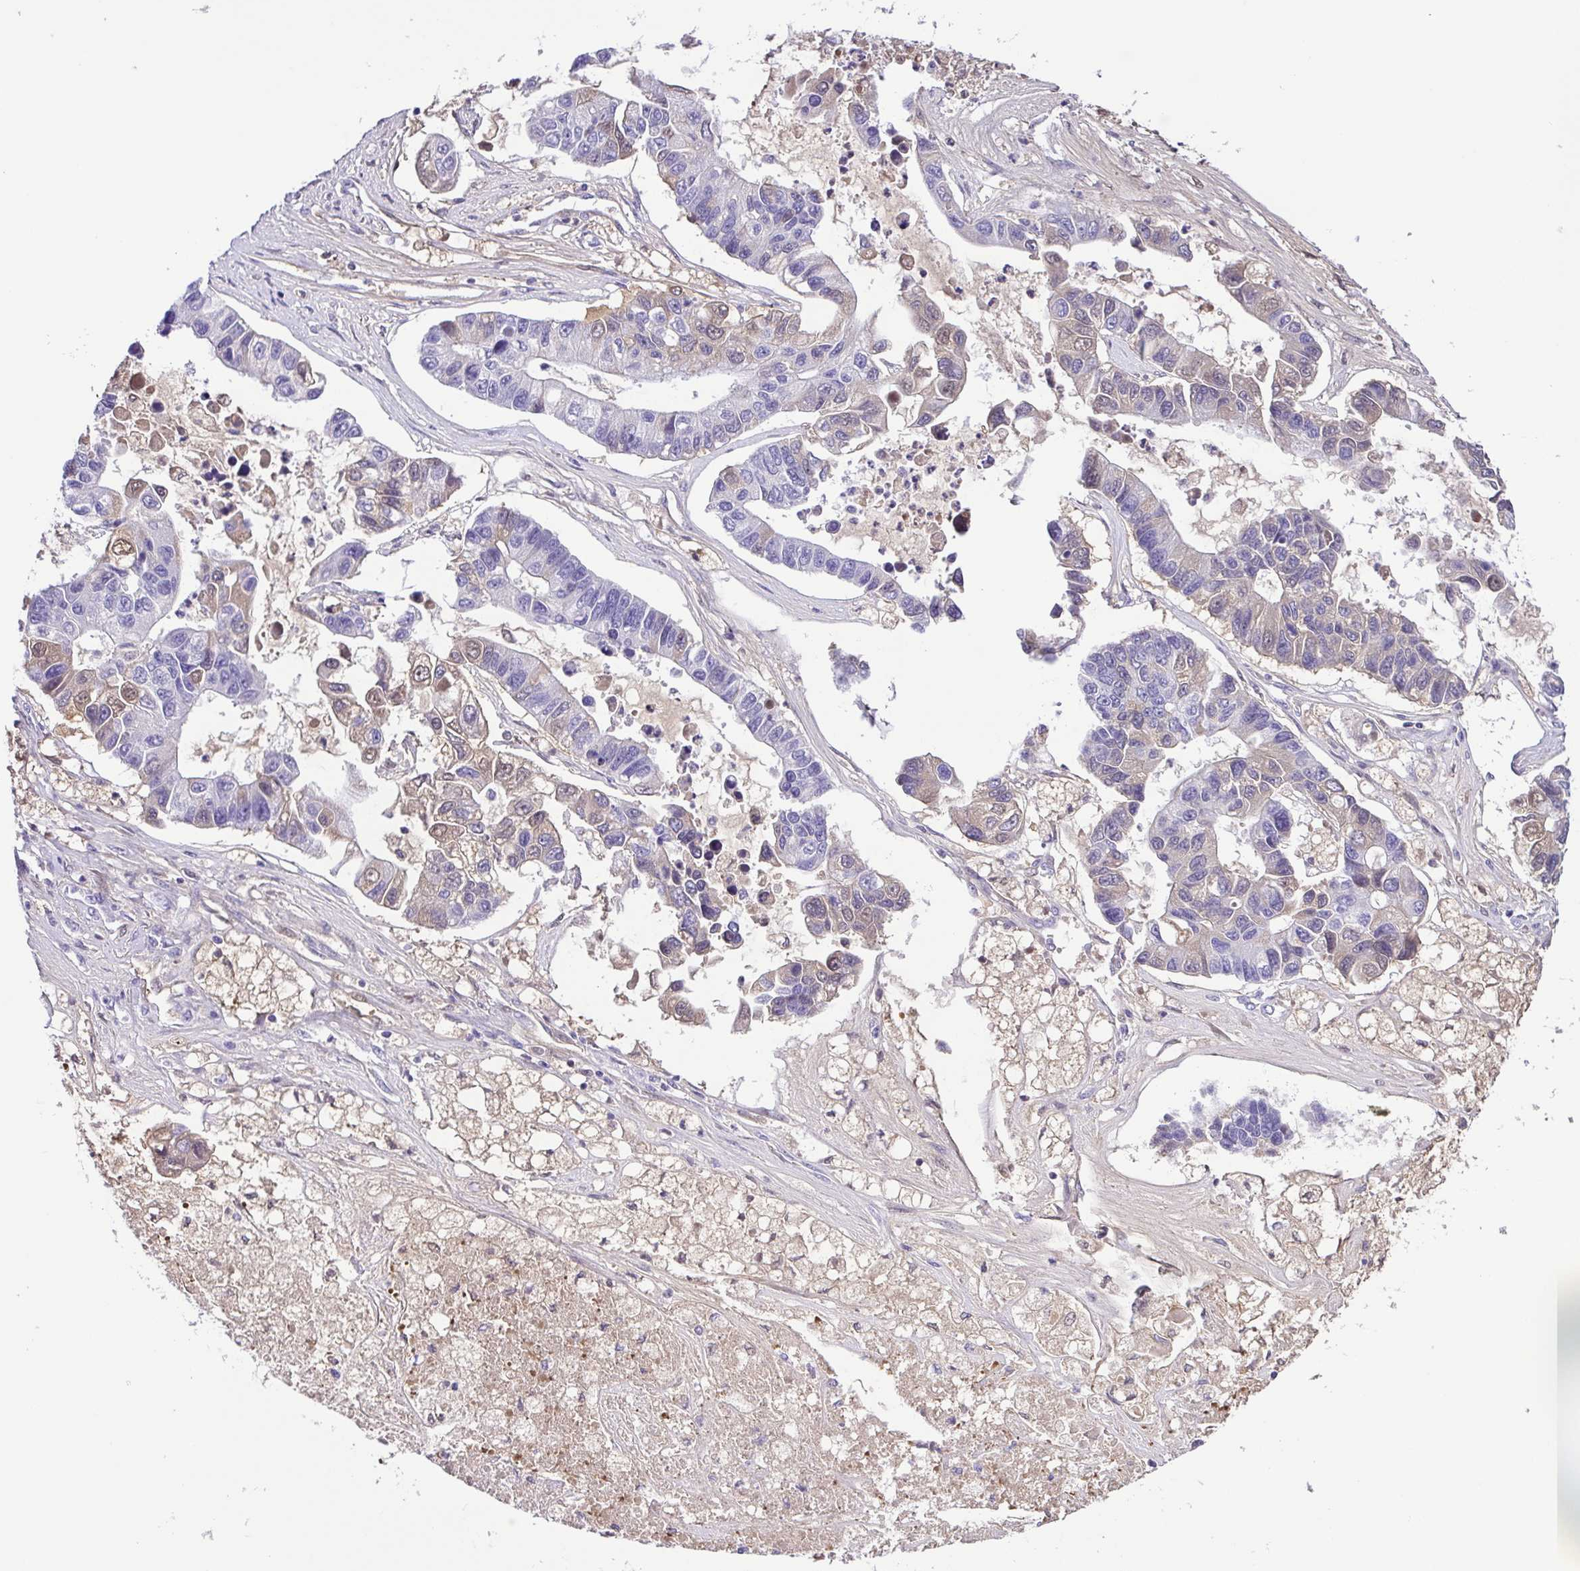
{"staining": {"intensity": "weak", "quantity": "<25%", "location": "cytoplasmic/membranous"}, "tissue": "lung cancer", "cell_type": "Tumor cells", "image_type": "cancer", "snomed": [{"axis": "morphology", "description": "Adenocarcinoma, NOS"}, {"axis": "topography", "description": "Bronchus"}, {"axis": "topography", "description": "Lung"}], "caption": "DAB immunohistochemical staining of lung cancer displays no significant expression in tumor cells. (Stains: DAB (3,3'-diaminobenzidine) immunohistochemistry with hematoxylin counter stain, Microscopy: brightfield microscopy at high magnification).", "gene": "IGFL1", "patient": {"sex": "female", "age": 51}}